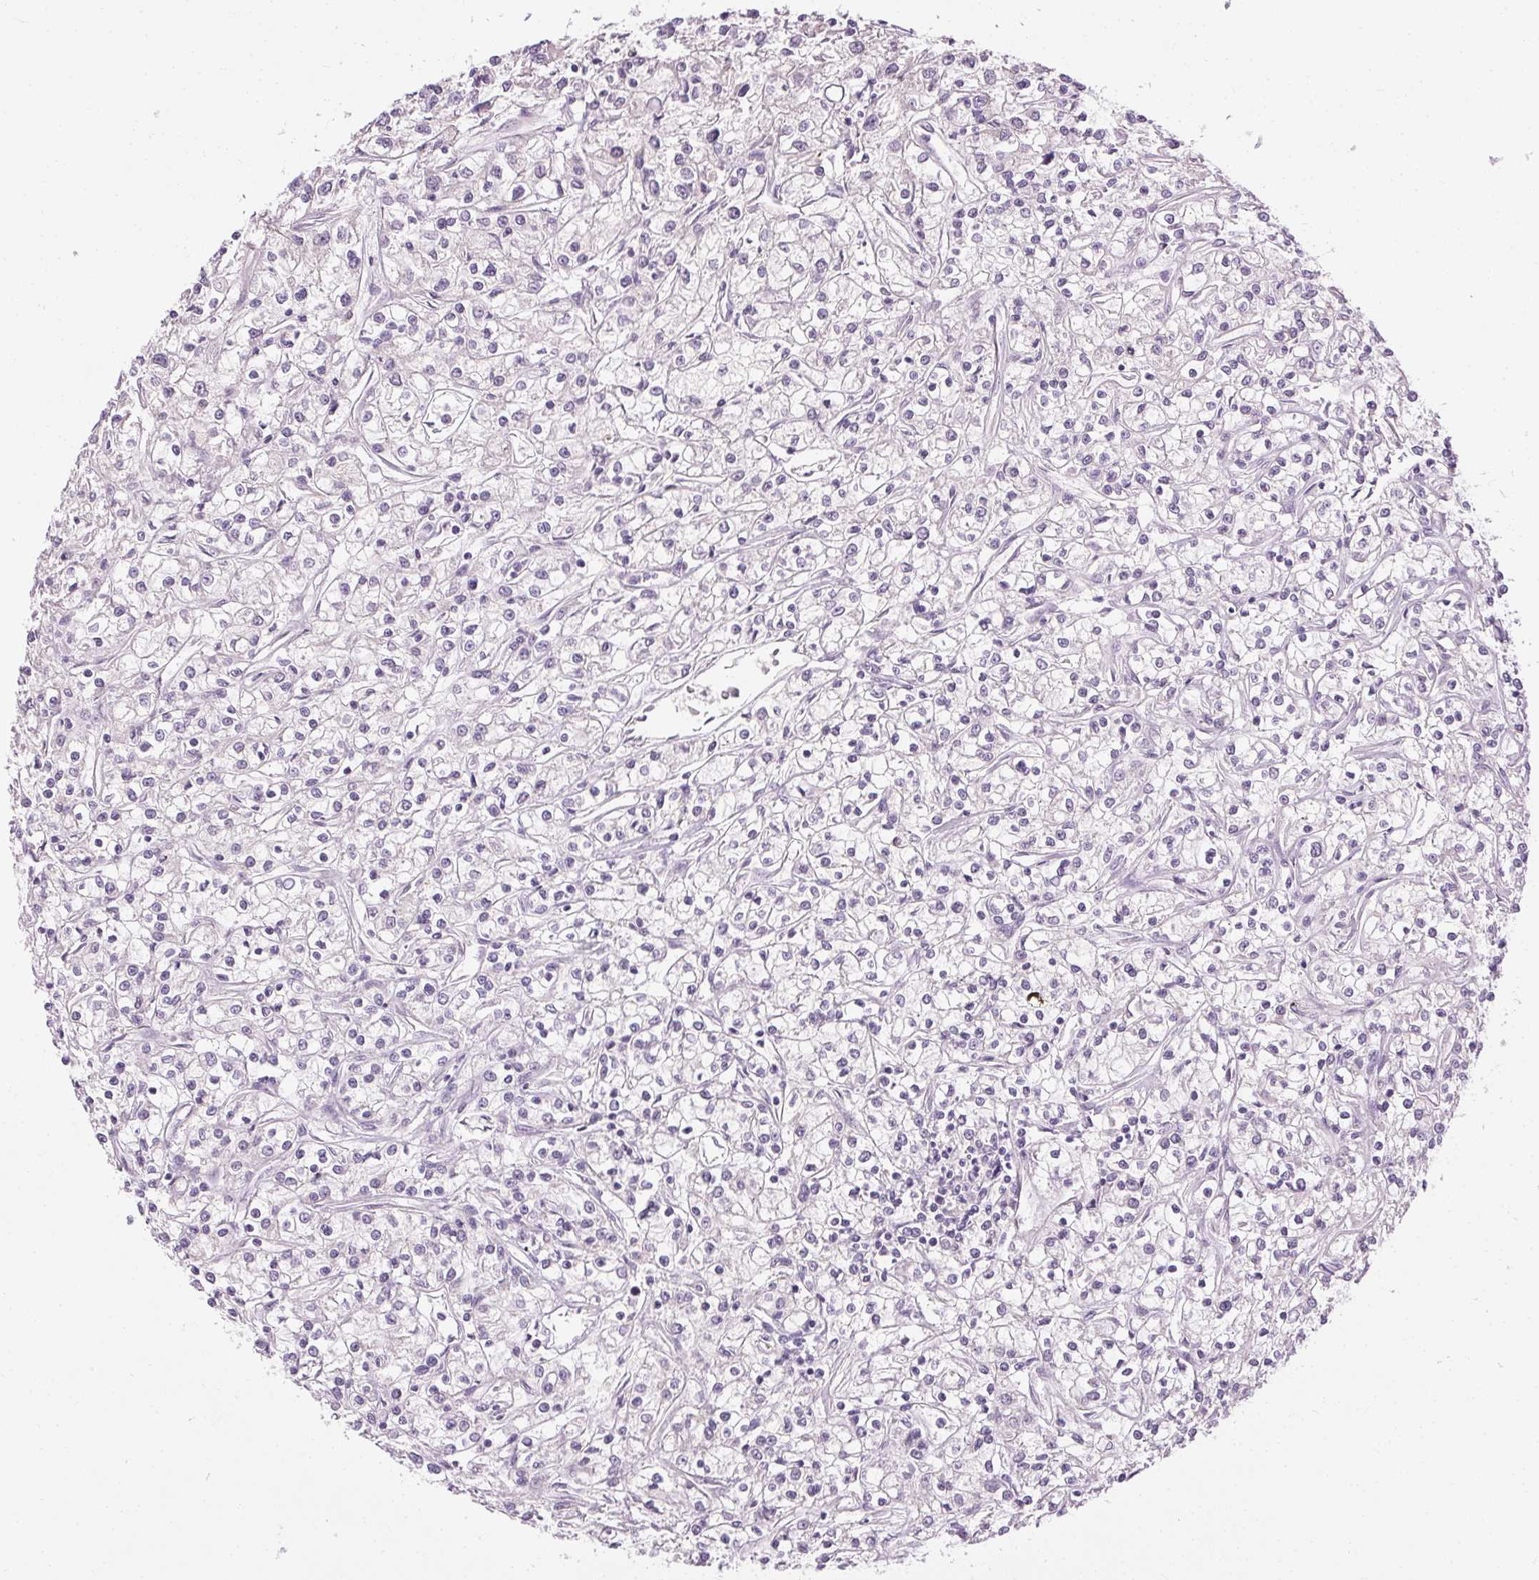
{"staining": {"intensity": "negative", "quantity": "none", "location": "none"}, "tissue": "renal cancer", "cell_type": "Tumor cells", "image_type": "cancer", "snomed": [{"axis": "morphology", "description": "Adenocarcinoma, NOS"}, {"axis": "topography", "description": "Kidney"}], "caption": "This is an IHC histopathology image of human renal cancer (adenocarcinoma). There is no positivity in tumor cells.", "gene": "FAM168A", "patient": {"sex": "female", "age": 59}}